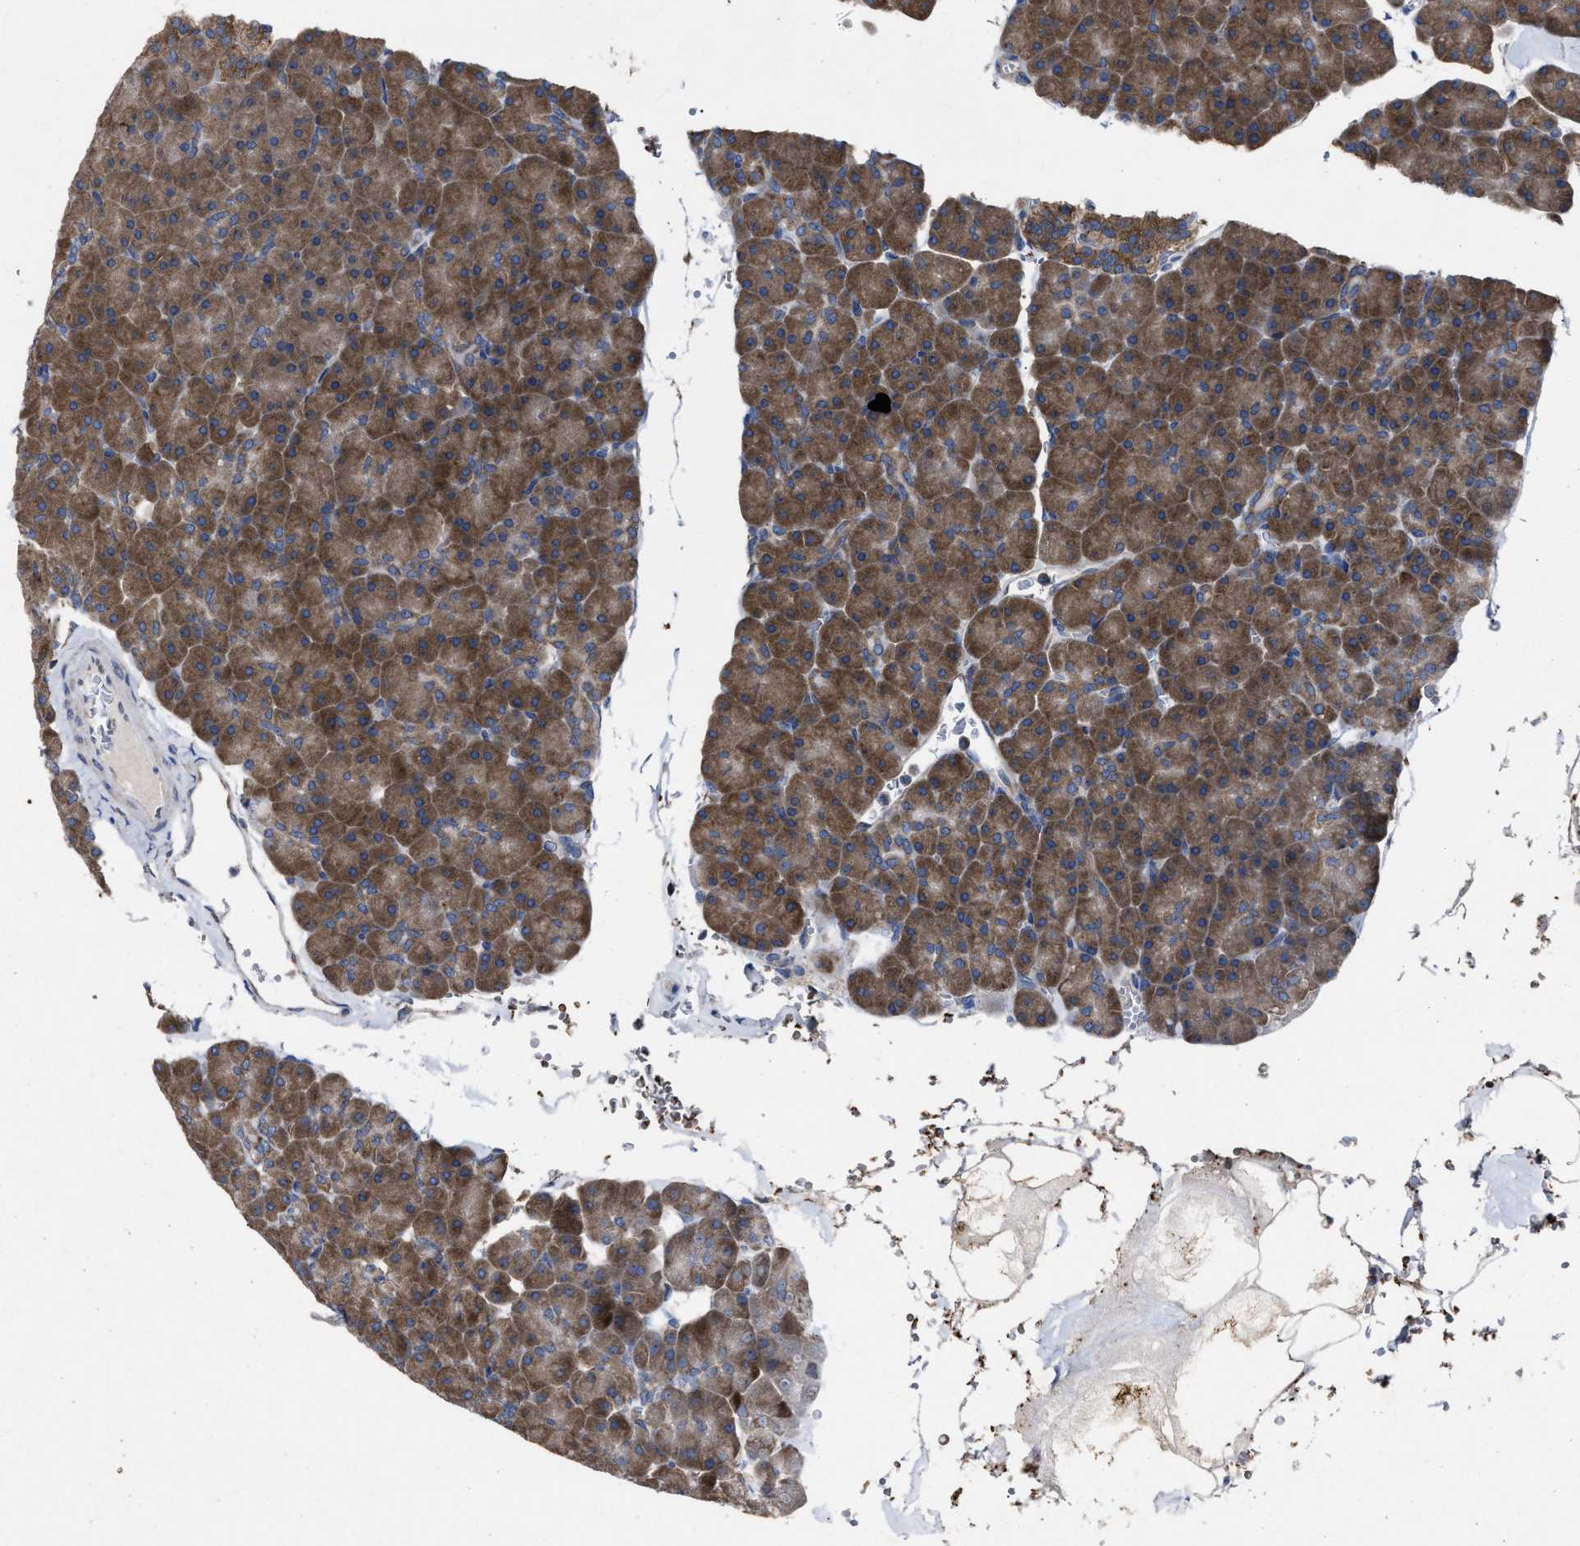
{"staining": {"intensity": "moderate", "quantity": ">75%", "location": "cytoplasmic/membranous"}, "tissue": "pancreas", "cell_type": "Exocrine glandular cells", "image_type": "normal", "snomed": [{"axis": "morphology", "description": "Normal tissue, NOS"}, {"axis": "topography", "description": "Pancreas"}], "caption": "Moderate cytoplasmic/membranous protein expression is seen in about >75% of exocrine glandular cells in pancreas. Ihc stains the protein in brown and the nuclei are stained blue.", "gene": "UPF1", "patient": {"sex": "male", "age": 35}}